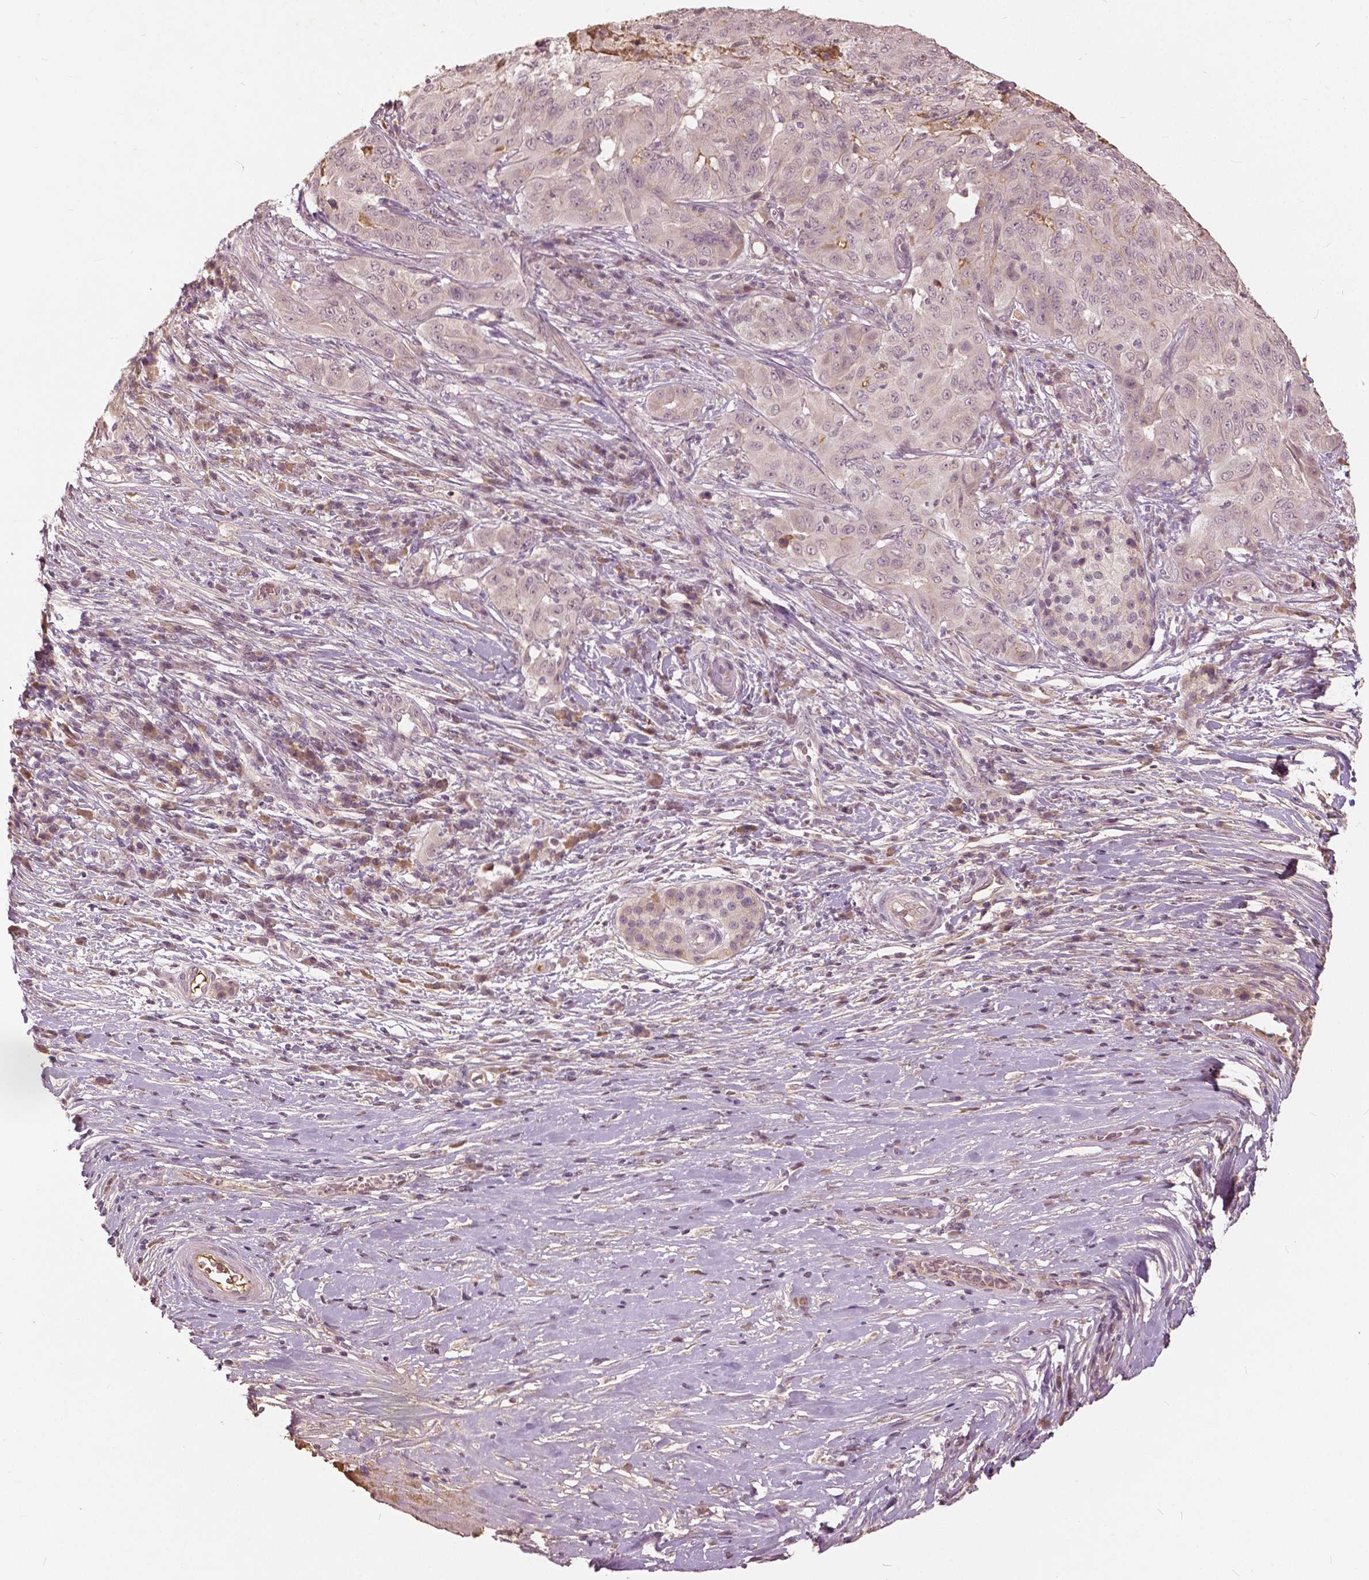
{"staining": {"intensity": "negative", "quantity": "none", "location": "none"}, "tissue": "pancreatic cancer", "cell_type": "Tumor cells", "image_type": "cancer", "snomed": [{"axis": "morphology", "description": "Adenocarcinoma, NOS"}, {"axis": "topography", "description": "Pancreas"}], "caption": "Tumor cells are negative for protein expression in human adenocarcinoma (pancreatic).", "gene": "ANGPTL4", "patient": {"sex": "male", "age": 63}}